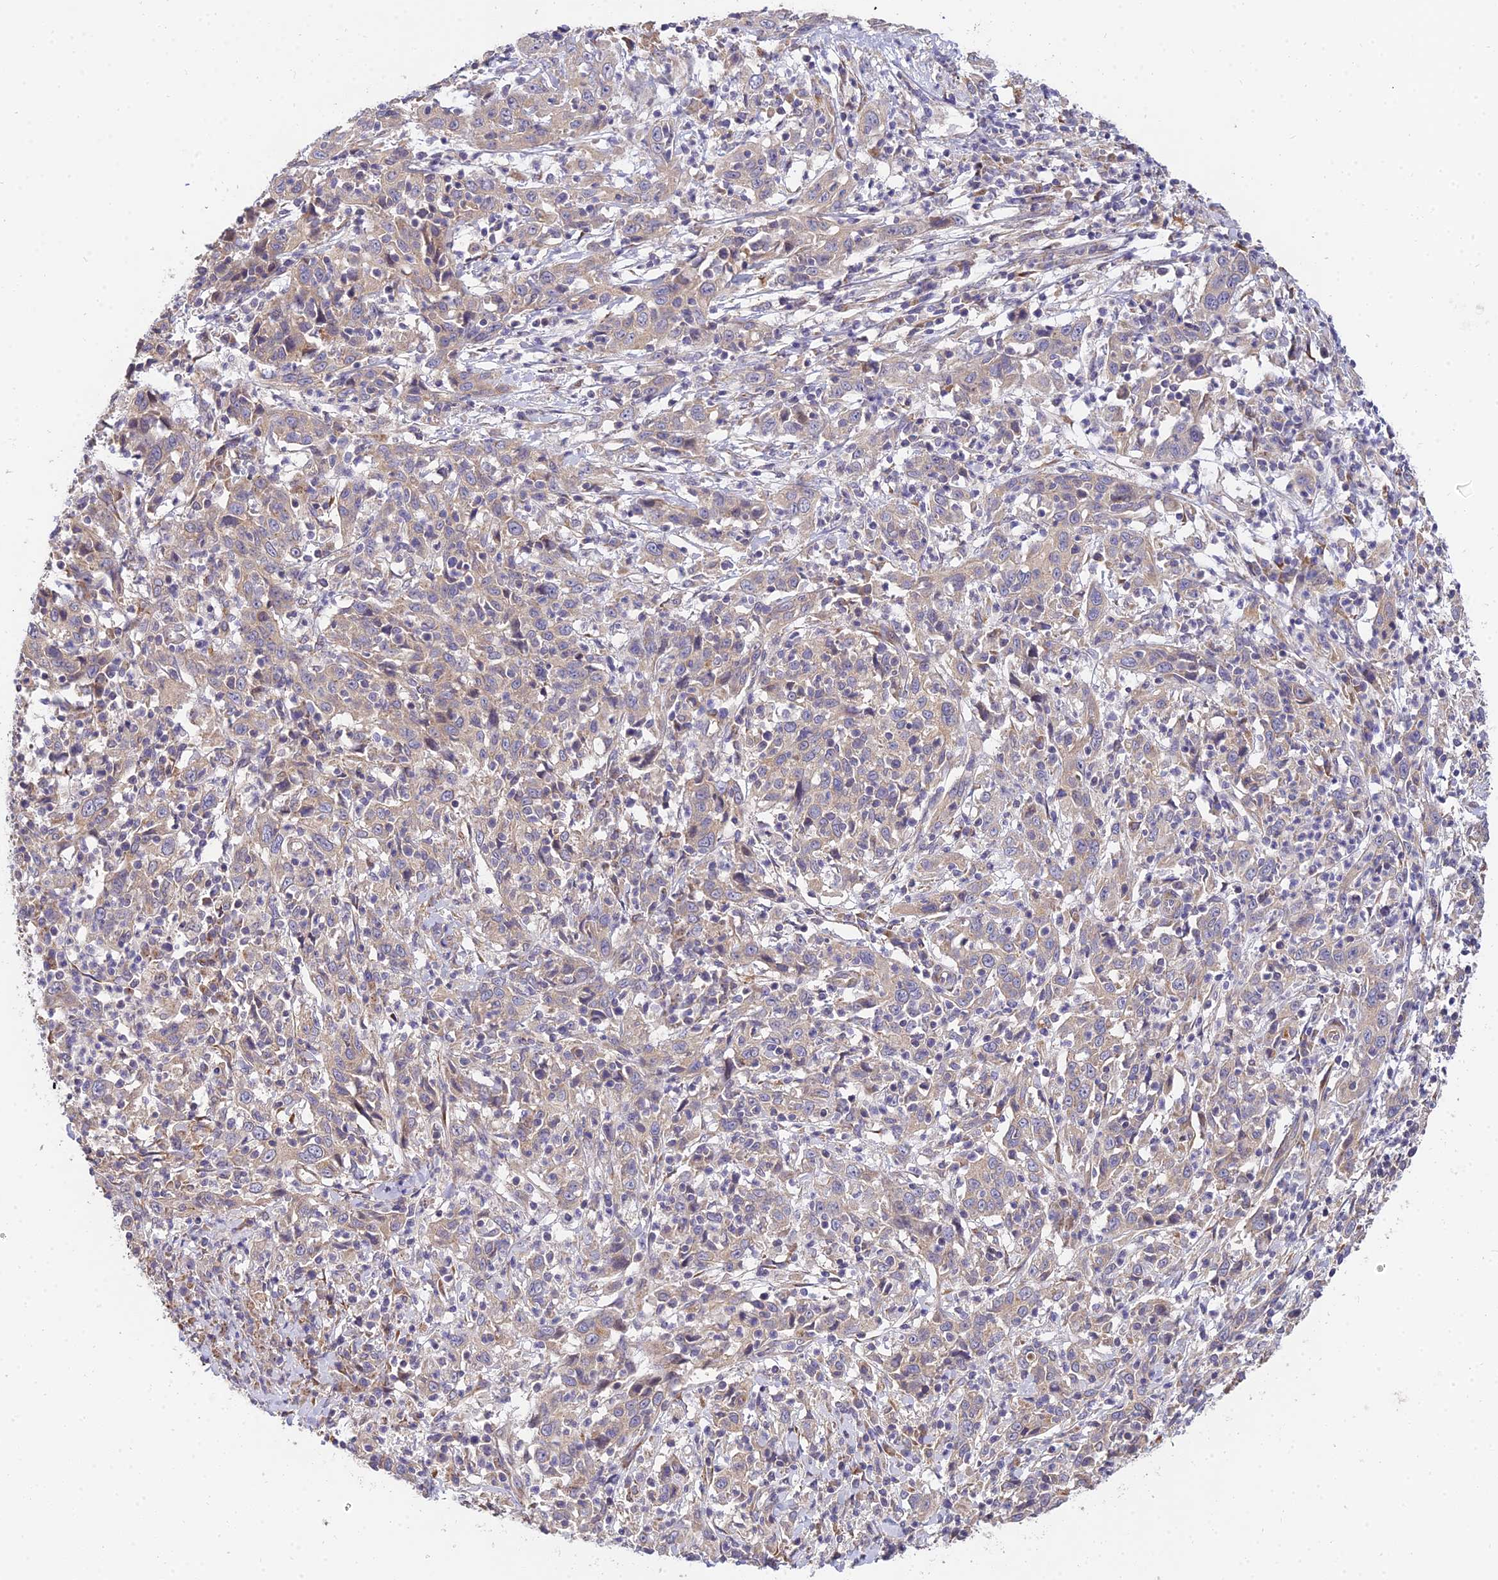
{"staining": {"intensity": "weak", "quantity": "25%-75%", "location": "cytoplasmic/membranous"}, "tissue": "cervical cancer", "cell_type": "Tumor cells", "image_type": "cancer", "snomed": [{"axis": "morphology", "description": "Squamous cell carcinoma, NOS"}, {"axis": "topography", "description": "Cervix"}], "caption": "There is low levels of weak cytoplasmic/membranous positivity in tumor cells of cervical squamous cell carcinoma, as demonstrated by immunohistochemical staining (brown color).", "gene": "ARL8B", "patient": {"sex": "female", "age": 46}}